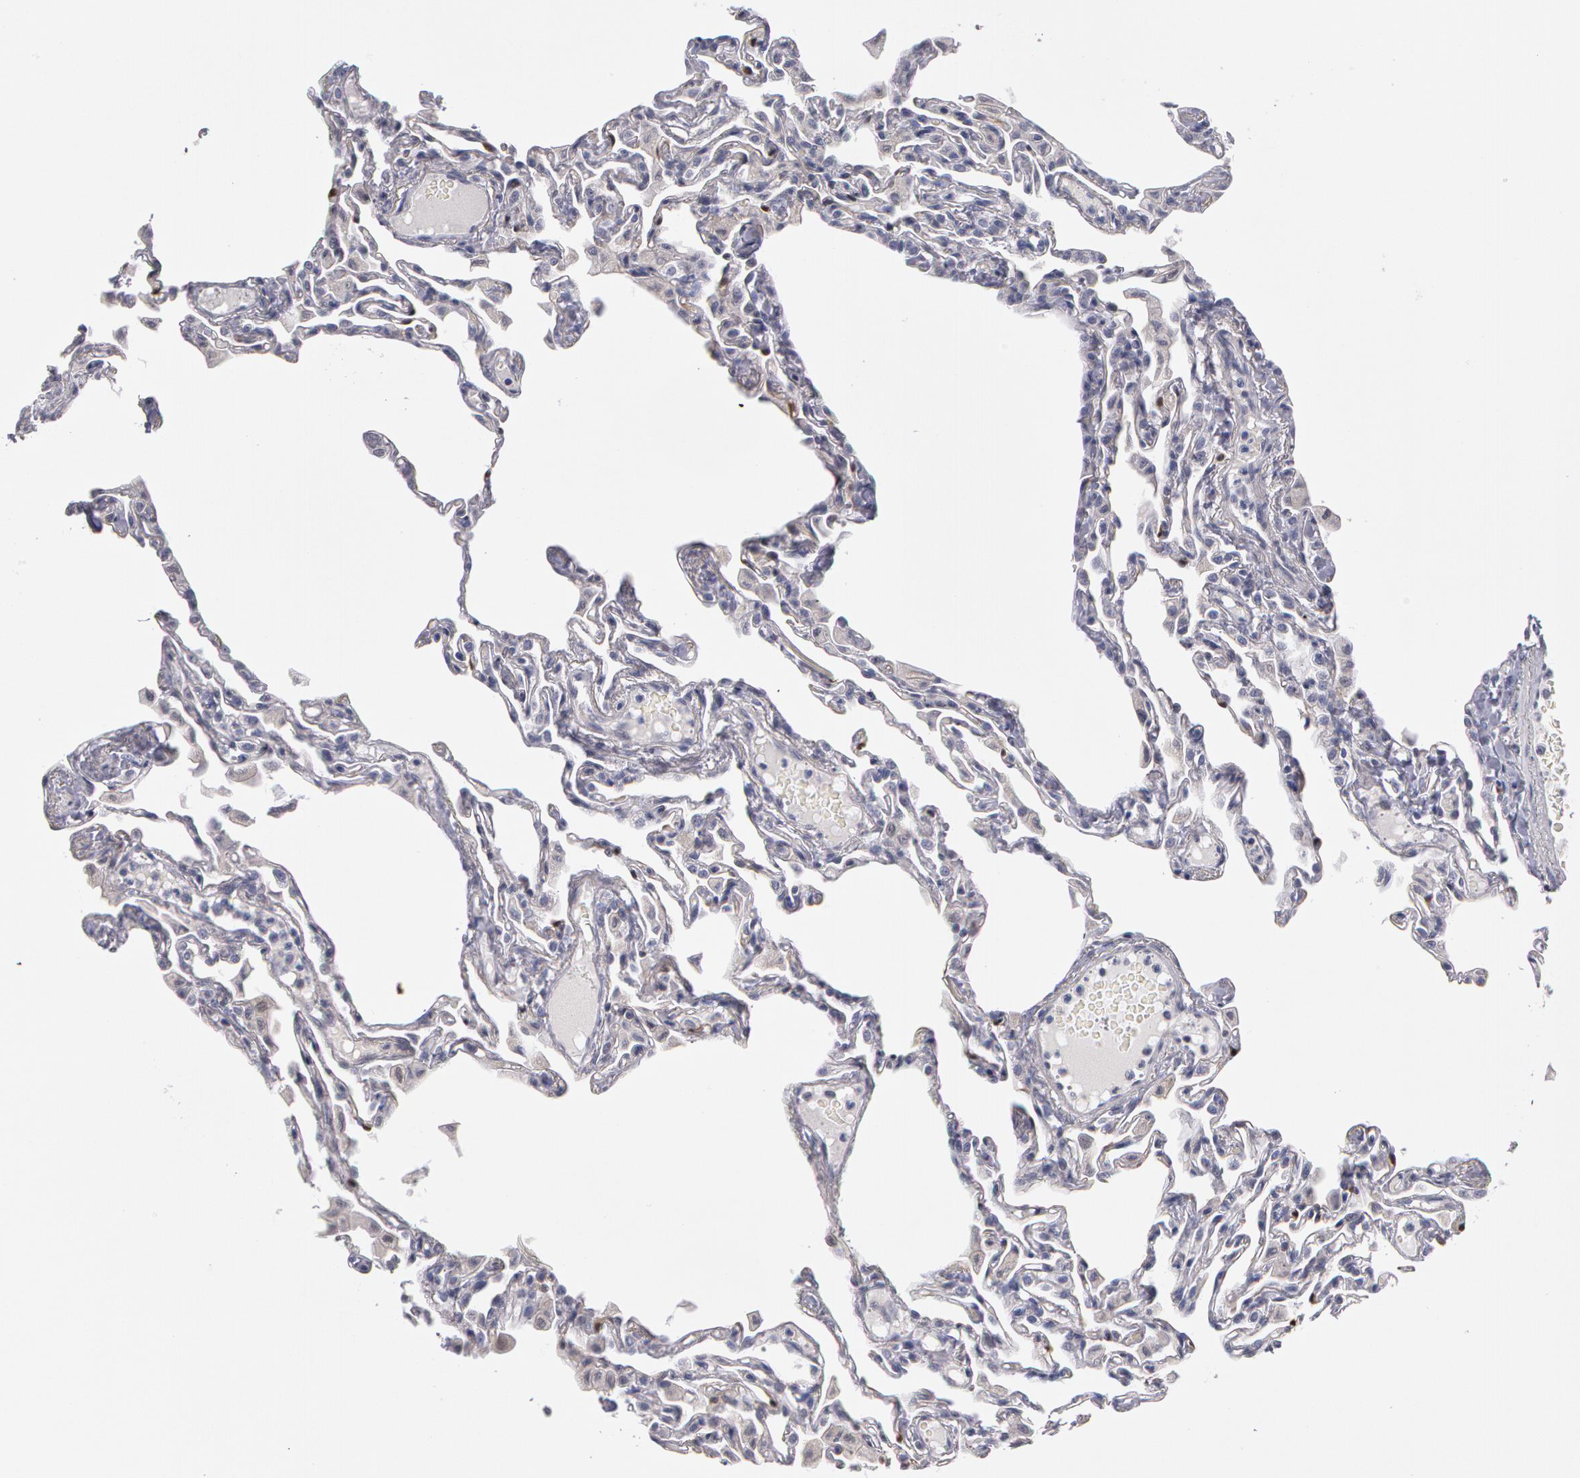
{"staining": {"intensity": "weak", "quantity": "<25%", "location": "nuclear"}, "tissue": "lung", "cell_type": "Alveolar cells", "image_type": "normal", "snomed": [{"axis": "morphology", "description": "Normal tissue, NOS"}, {"axis": "topography", "description": "Lung"}], "caption": "This is a micrograph of immunohistochemistry staining of normal lung, which shows no positivity in alveolar cells. (Stains: DAB (3,3'-diaminobenzidine) IHC with hematoxylin counter stain, Microscopy: brightfield microscopy at high magnification).", "gene": "PRICKLE1", "patient": {"sex": "female", "age": 49}}